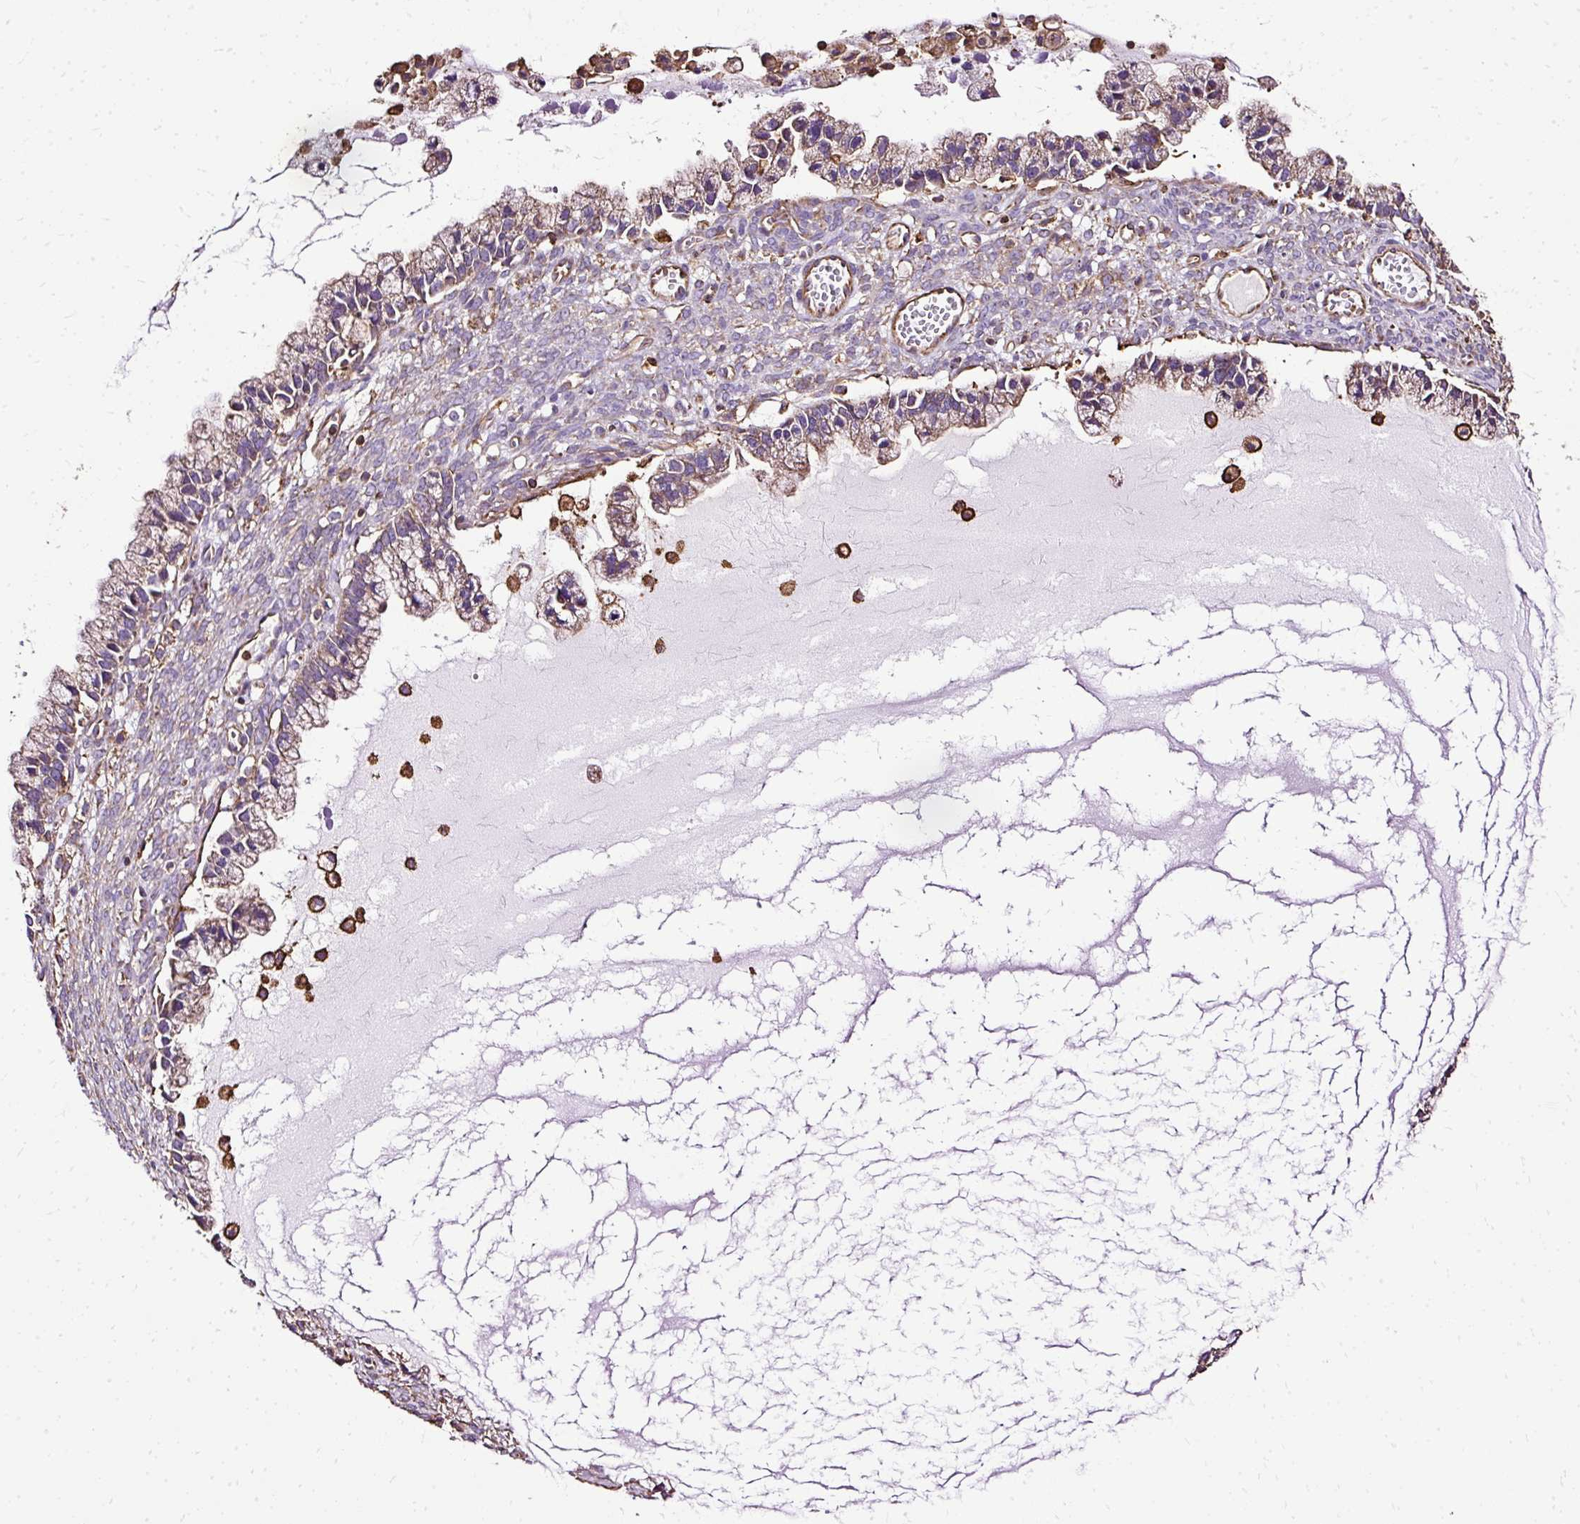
{"staining": {"intensity": "moderate", "quantity": ">75%", "location": "cytoplasmic/membranous"}, "tissue": "ovarian cancer", "cell_type": "Tumor cells", "image_type": "cancer", "snomed": [{"axis": "morphology", "description": "Cystadenocarcinoma, mucinous, NOS"}, {"axis": "topography", "description": "Ovary"}], "caption": "Immunohistochemistry (IHC) of ovarian mucinous cystadenocarcinoma shows medium levels of moderate cytoplasmic/membranous positivity in approximately >75% of tumor cells.", "gene": "KLHL11", "patient": {"sex": "female", "age": 72}}